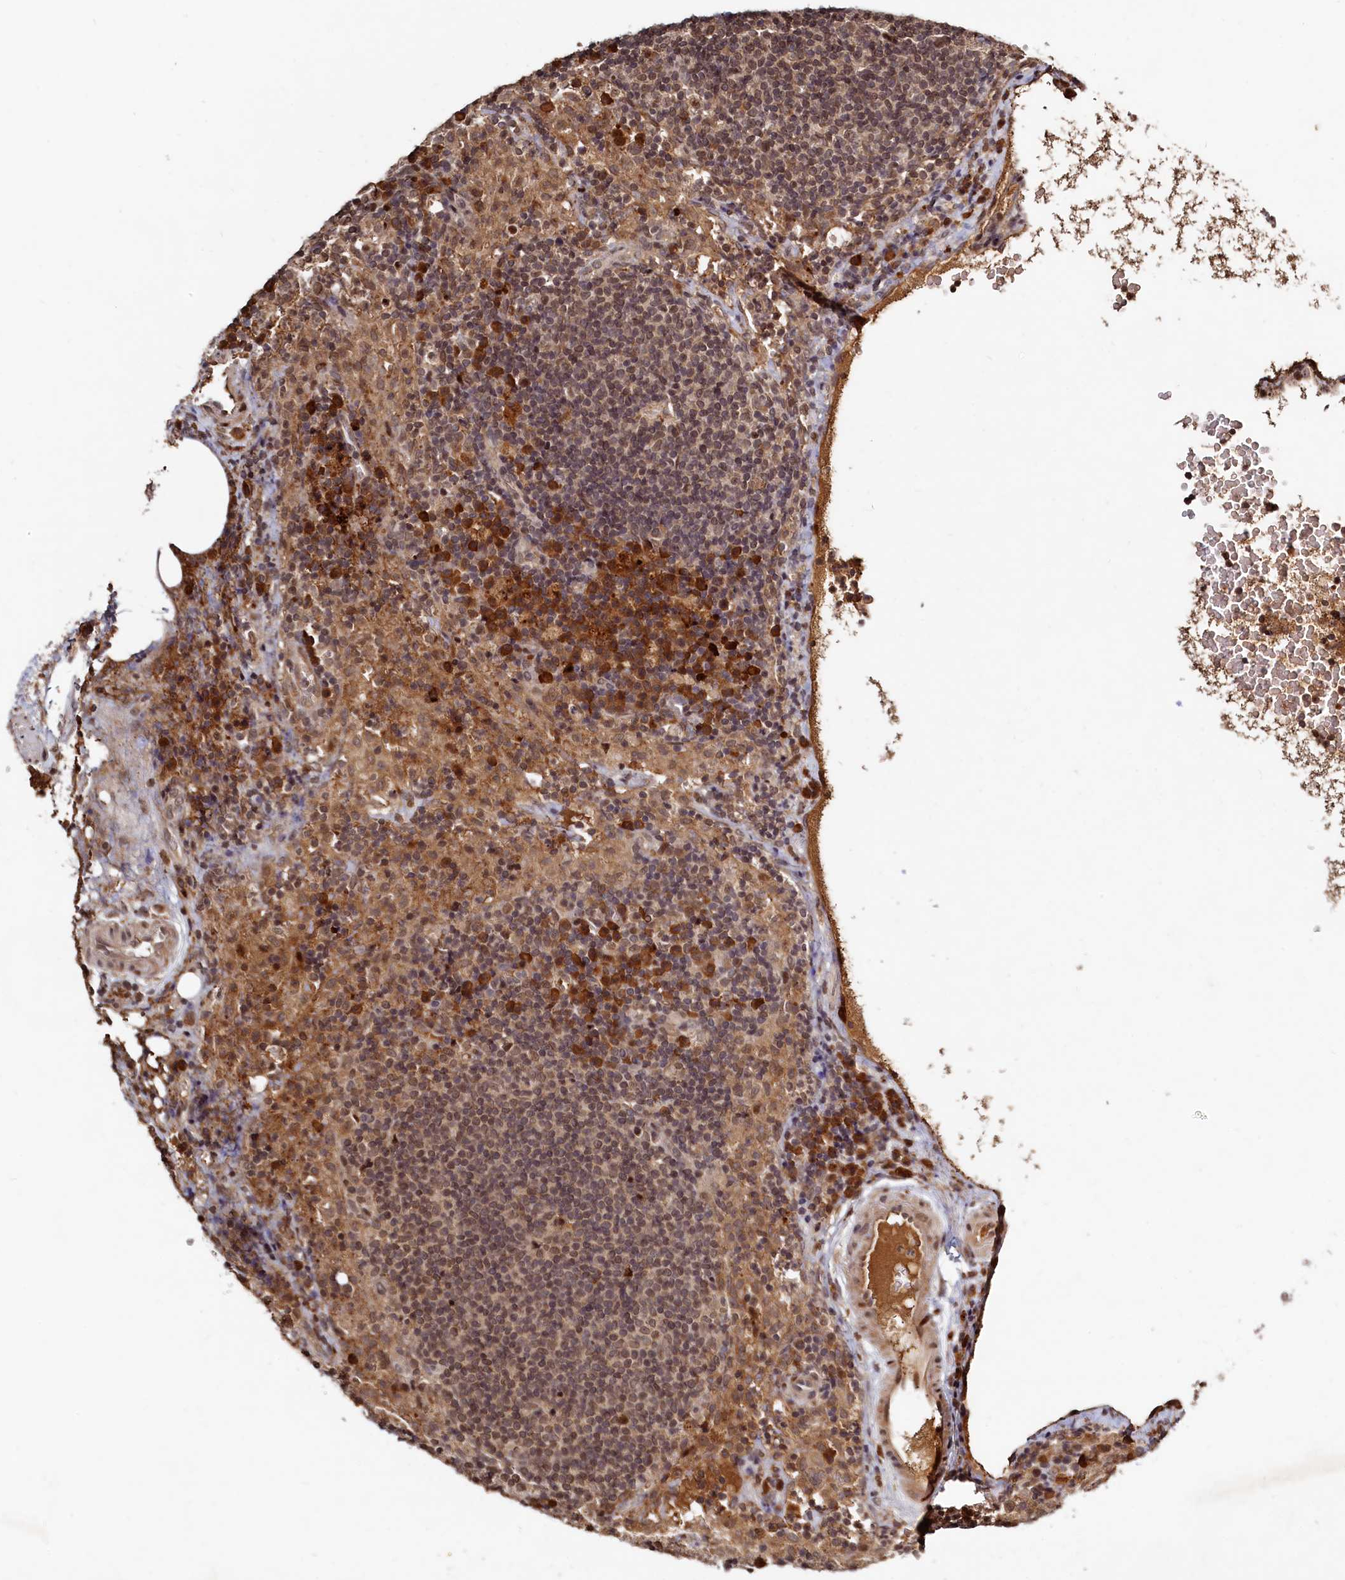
{"staining": {"intensity": "moderate", "quantity": ">75%", "location": "cytoplasmic/membranous,nuclear"}, "tissue": "lymph node", "cell_type": "Germinal center cells", "image_type": "normal", "snomed": [{"axis": "morphology", "description": "Normal tissue, NOS"}, {"axis": "topography", "description": "Lymph node"}], "caption": "Moderate cytoplasmic/membranous,nuclear positivity for a protein is present in approximately >75% of germinal center cells of normal lymph node using immunohistochemistry (IHC).", "gene": "TRAPPC4", "patient": {"sex": "female", "age": 70}}